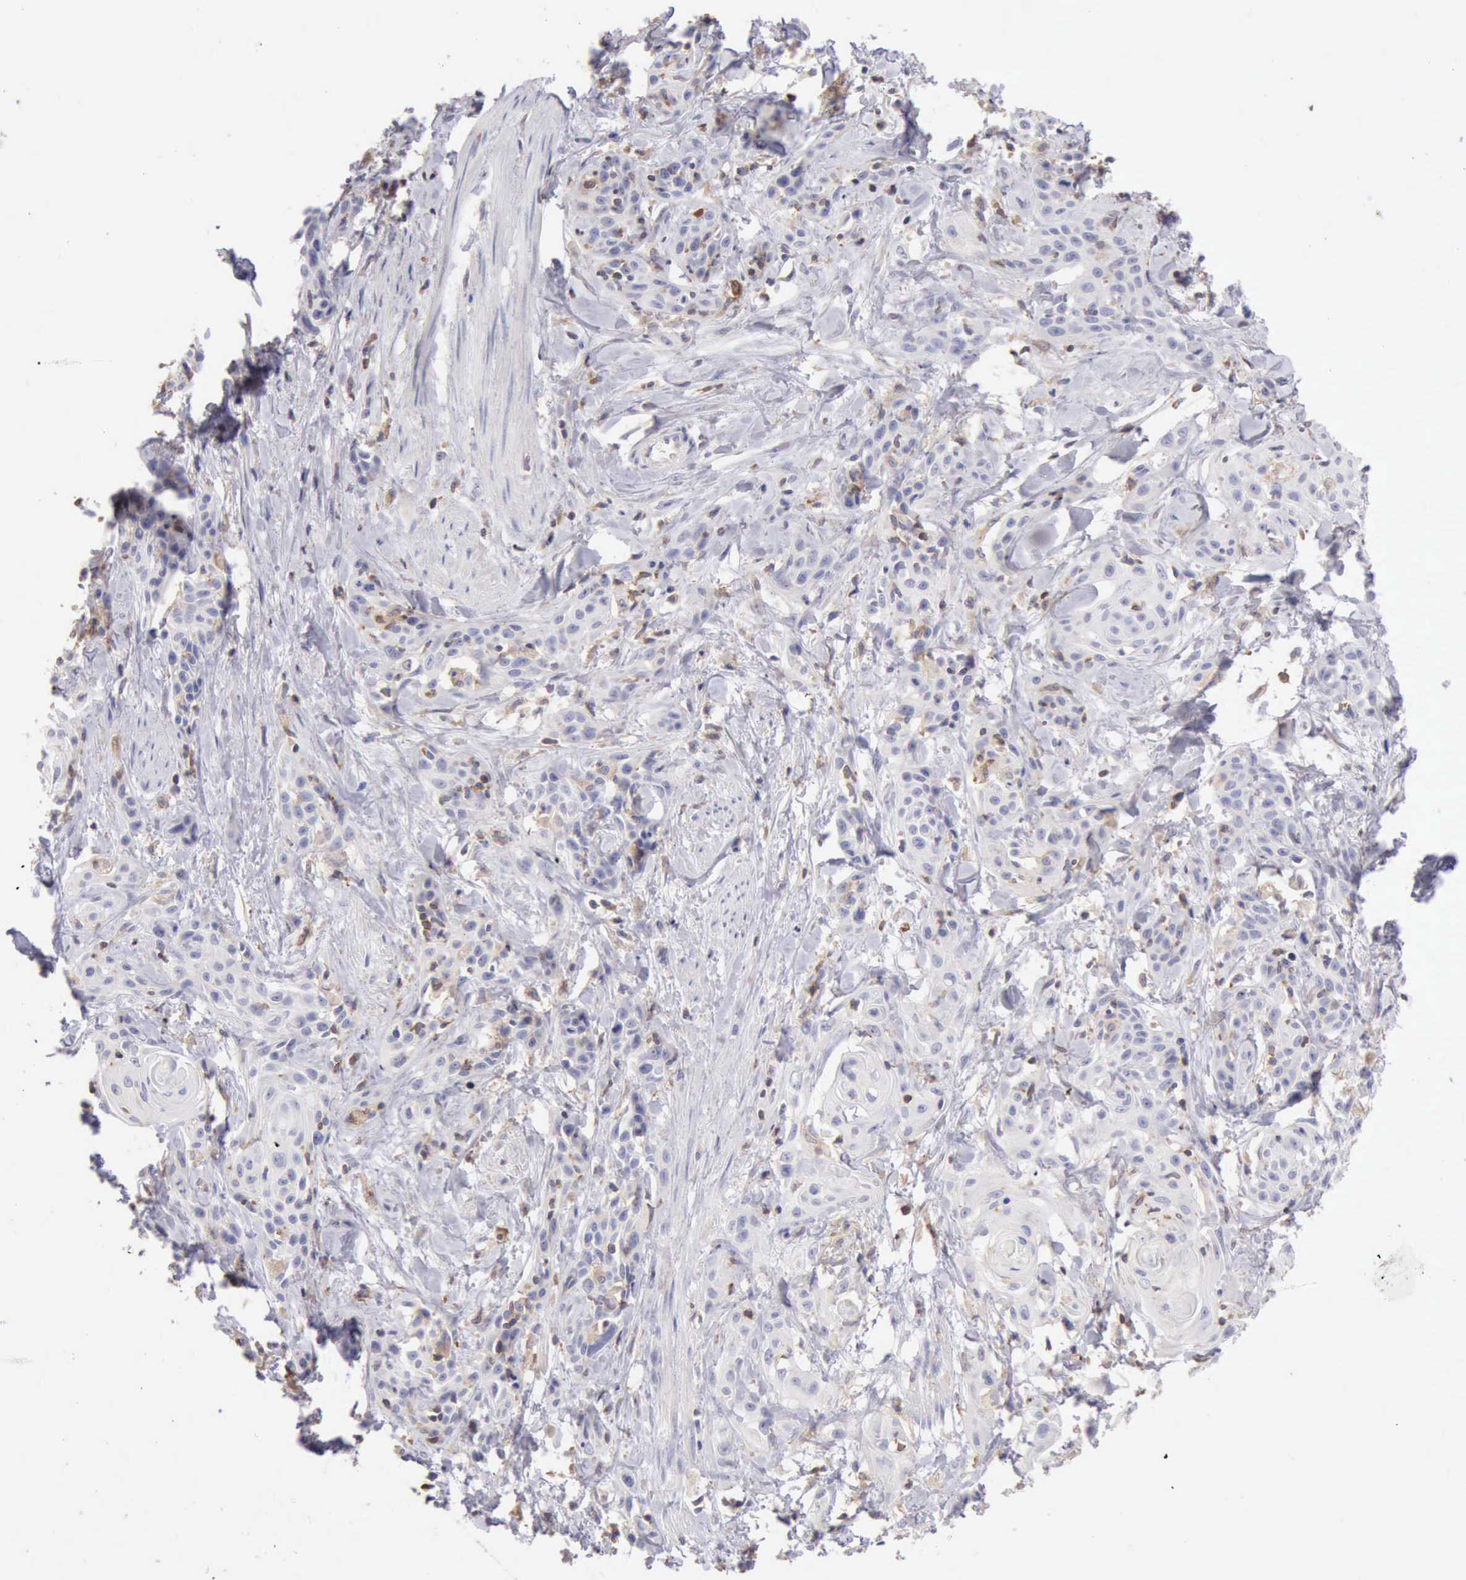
{"staining": {"intensity": "negative", "quantity": "none", "location": "none"}, "tissue": "skin cancer", "cell_type": "Tumor cells", "image_type": "cancer", "snomed": [{"axis": "morphology", "description": "Squamous cell carcinoma, NOS"}, {"axis": "topography", "description": "Skin"}, {"axis": "topography", "description": "Anal"}], "caption": "This is a photomicrograph of IHC staining of skin squamous cell carcinoma, which shows no expression in tumor cells.", "gene": "SASH3", "patient": {"sex": "male", "age": 64}}